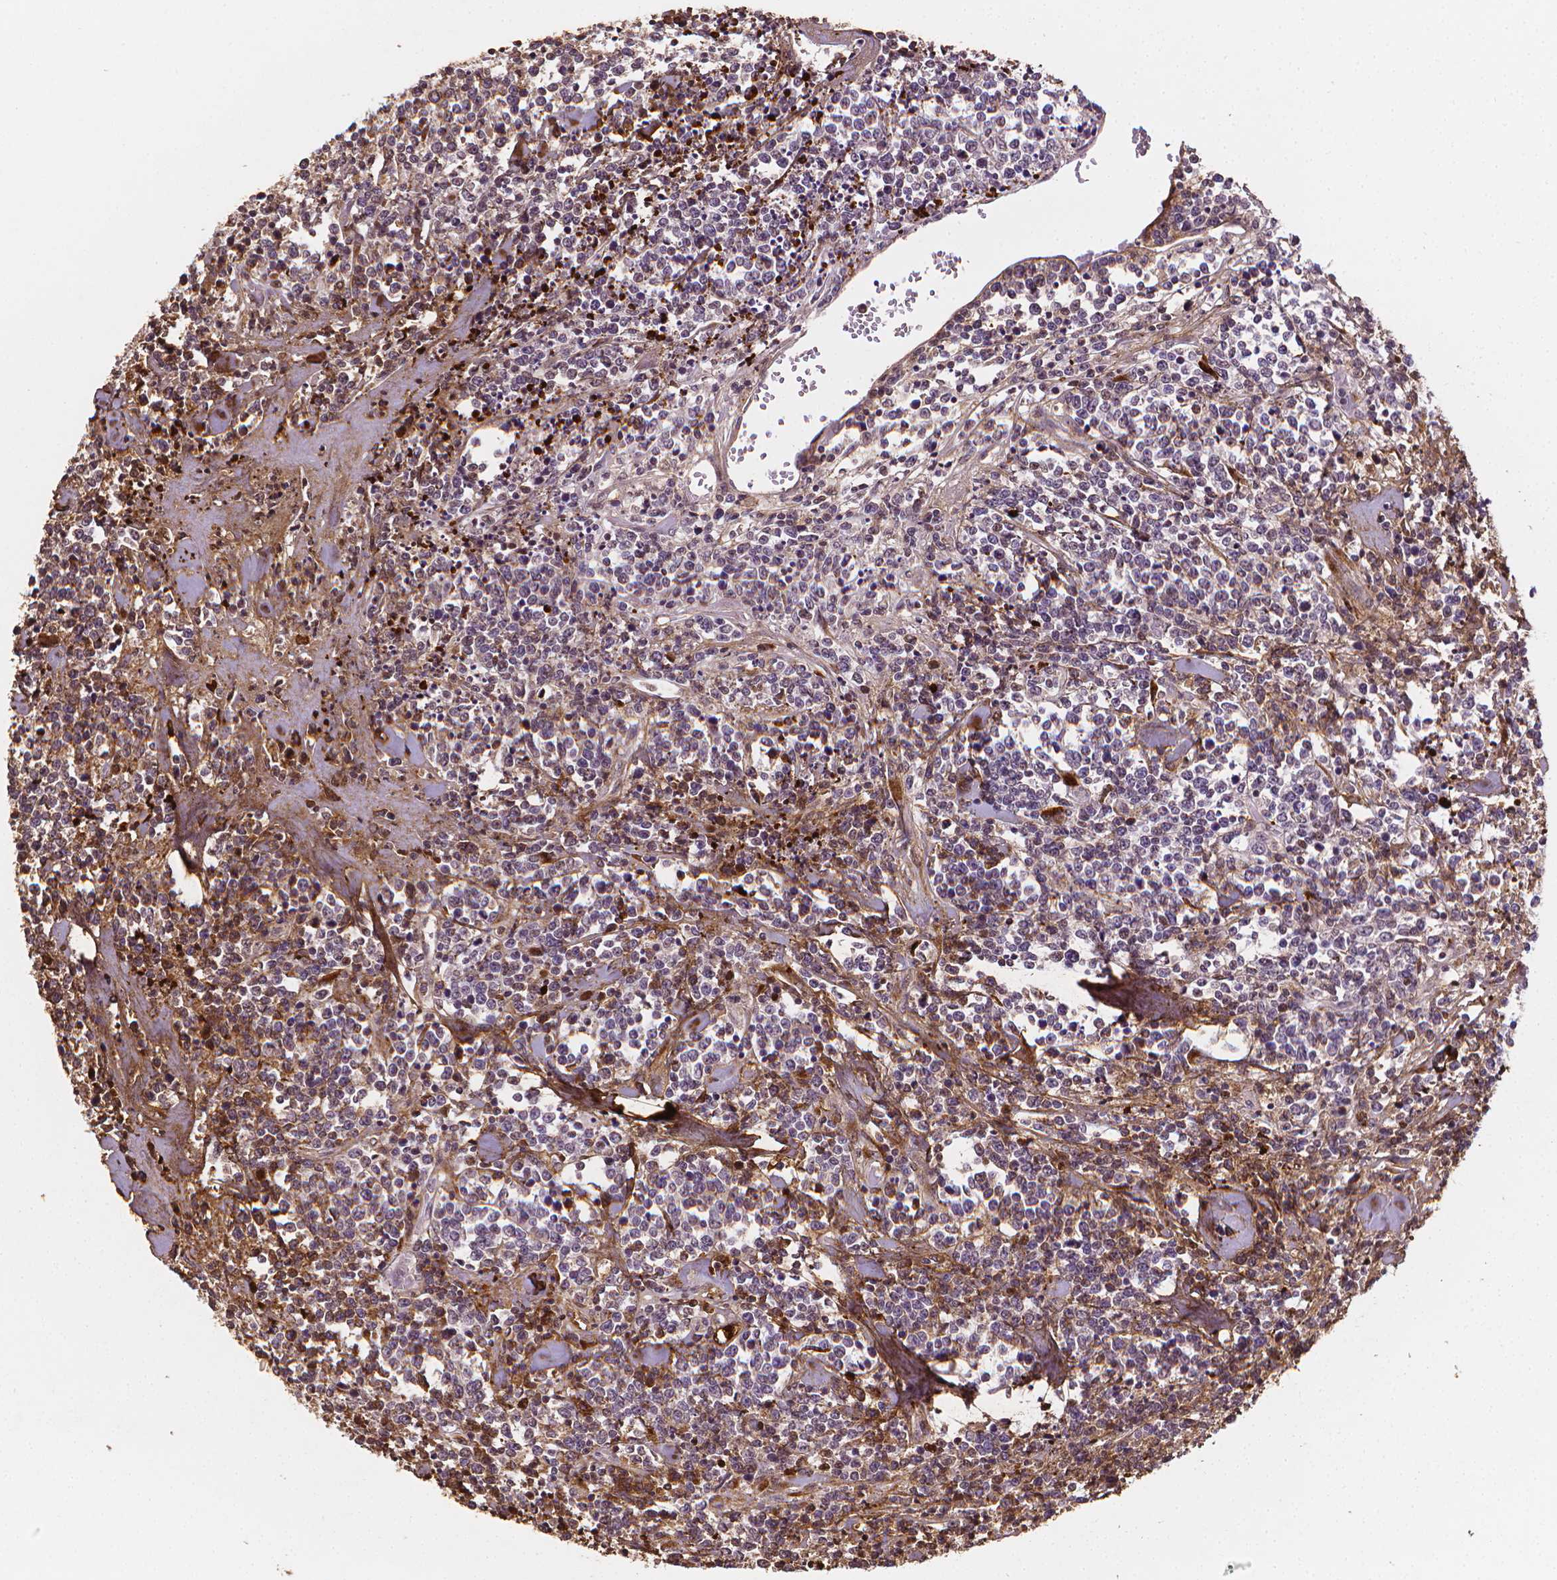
{"staining": {"intensity": "negative", "quantity": "none", "location": "none"}, "tissue": "lymphoma", "cell_type": "Tumor cells", "image_type": "cancer", "snomed": [{"axis": "morphology", "description": "Malignant lymphoma, non-Hodgkin's type, High grade"}, {"axis": "topography", "description": "Colon"}], "caption": "DAB (3,3'-diaminobenzidine) immunohistochemical staining of human malignant lymphoma, non-Hodgkin's type (high-grade) displays no significant expression in tumor cells.", "gene": "DCN", "patient": {"sex": "male", "age": 82}}